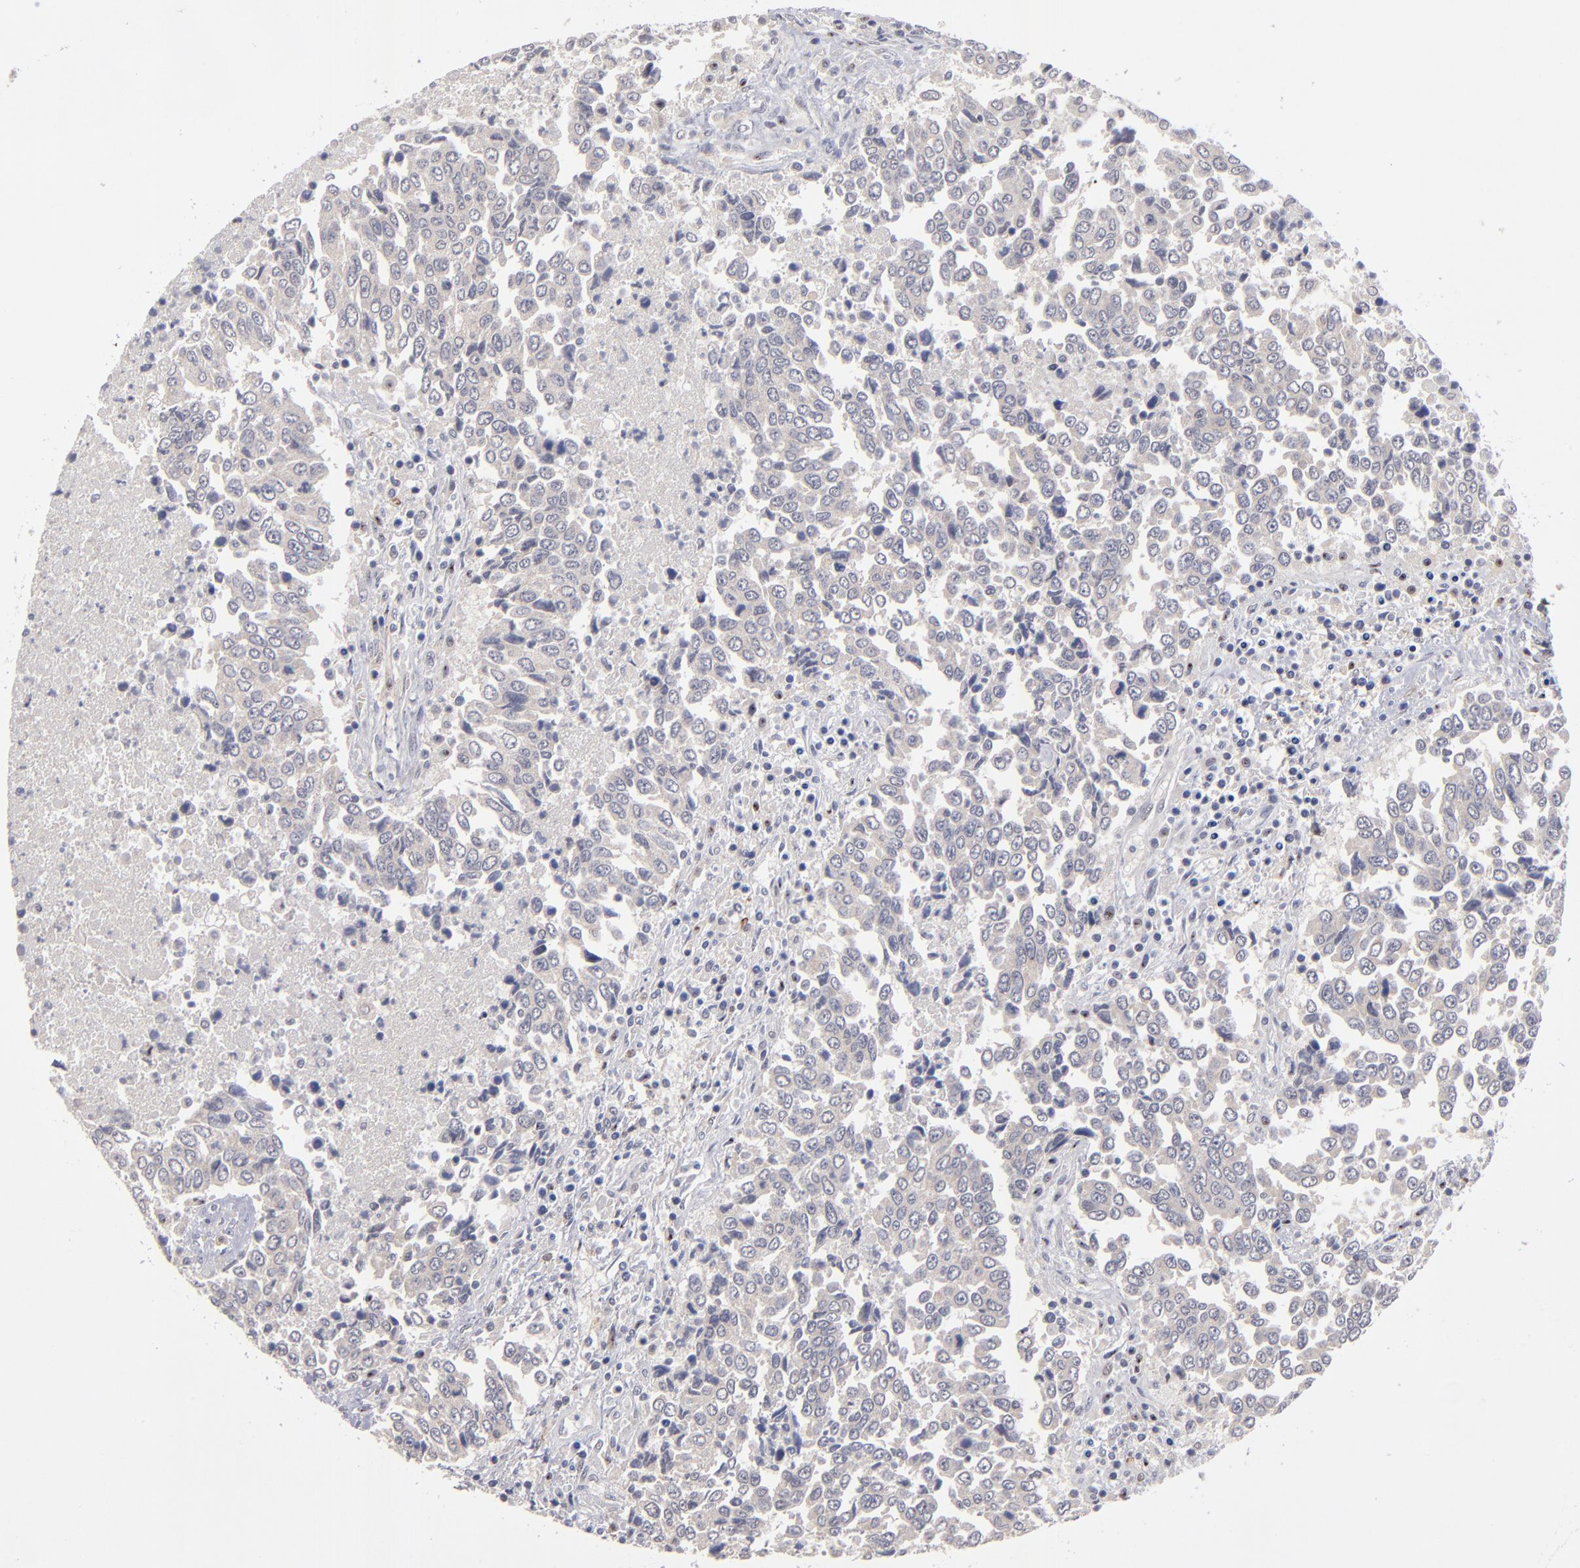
{"staining": {"intensity": "negative", "quantity": "none", "location": "none"}, "tissue": "urothelial cancer", "cell_type": "Tumor cells", "image_type": "cancer", "snomed": [{"axis": "morphology", "description": "Urothelial carcinoma, High grade"}, {"axis": "topography", "description": "Urinary bladder"}], "caption": "Tumor cells are negative for brown protein staining in urothelial cancer.", "gene": "EXD2", "patient": {"sex": "male", "age": 86}}